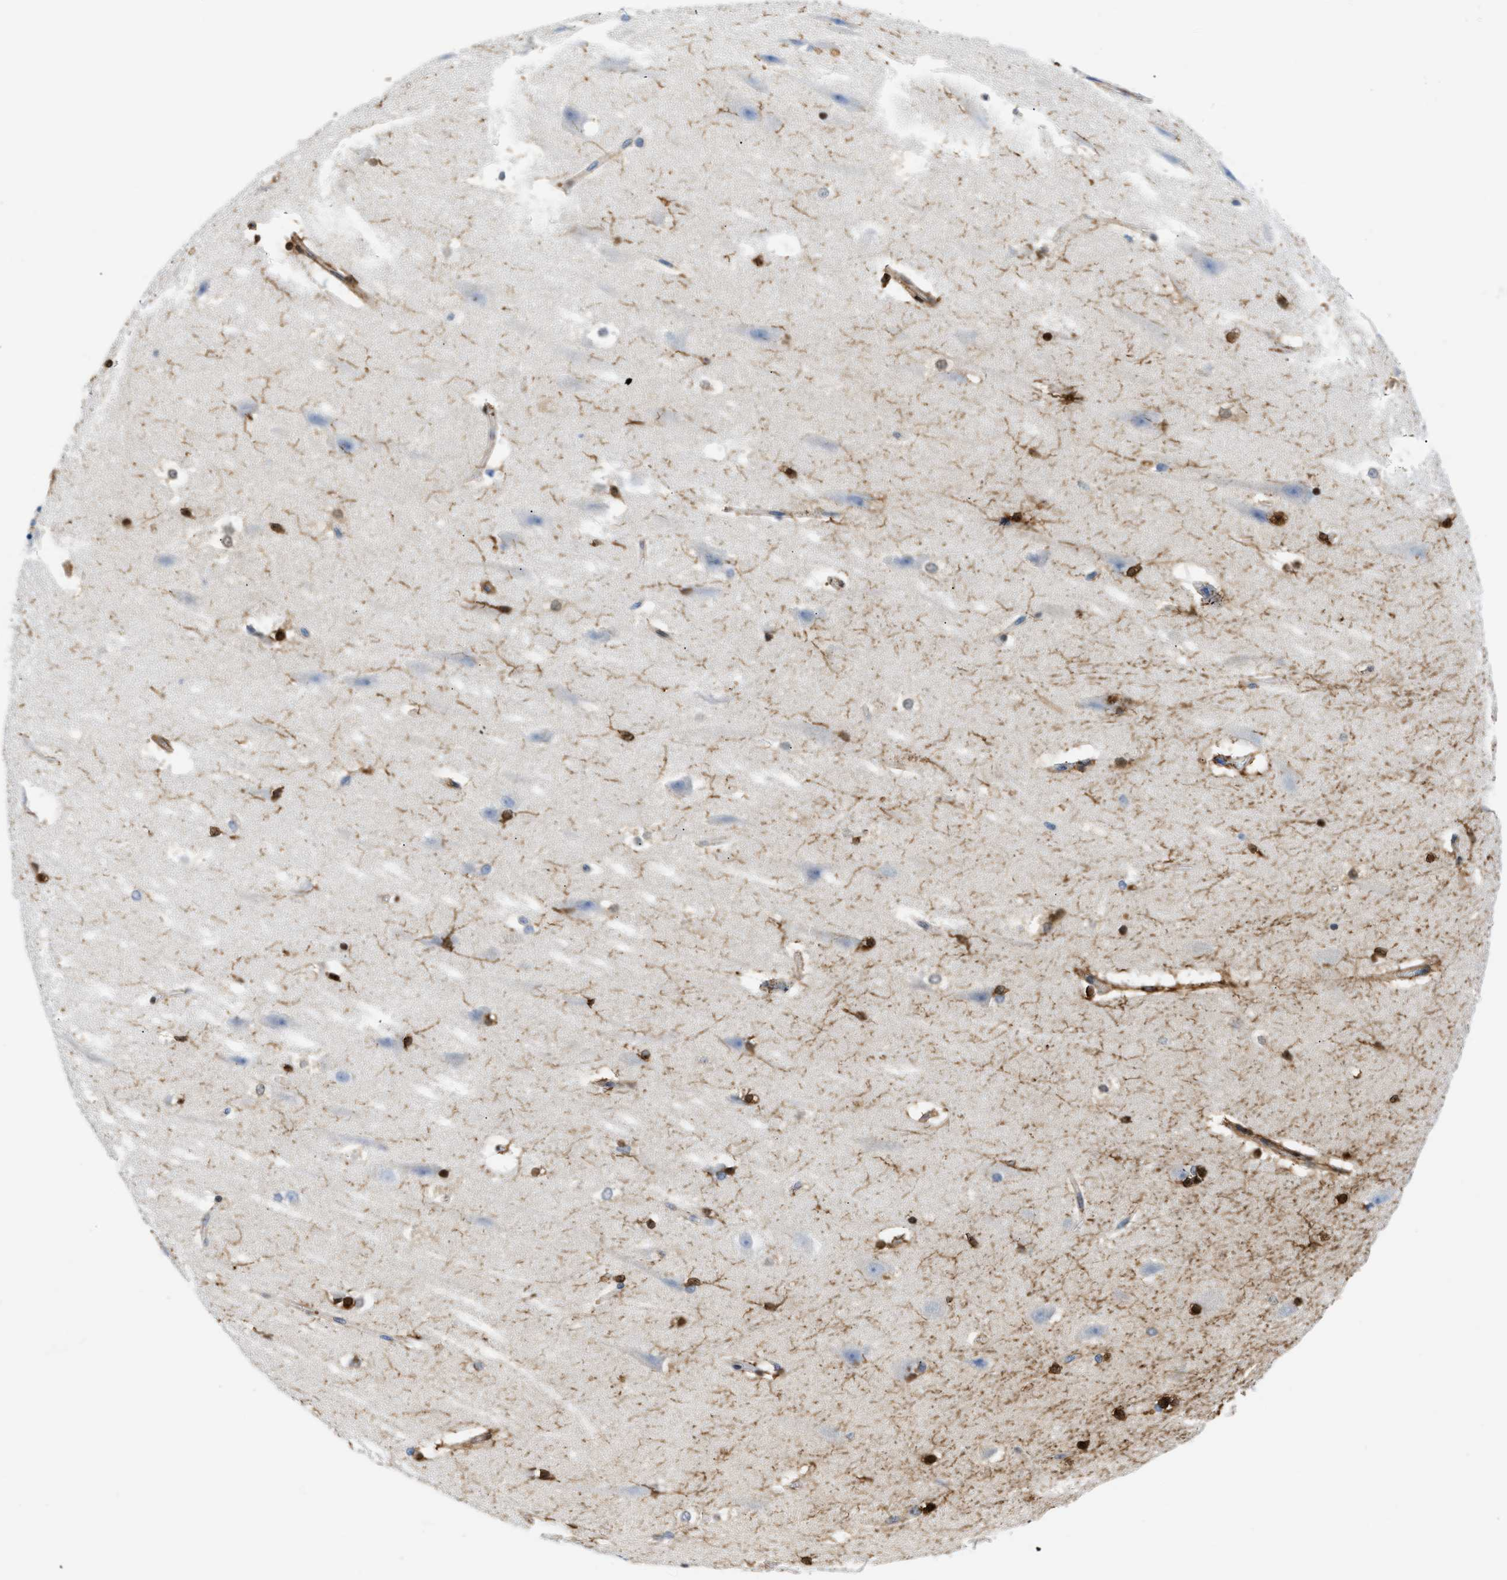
{"staining": {"intensity": "strong", "quantity": "25%-75%", "location": "nuclear"}, "tissue": "hippocampus", "cell_type": "Glial cells", "image_type": "normal", "snomed": [{"axis": "morphology", "description": "Normal tissue, NOS"}, {"axis": "topography", "description": "Hippocampus"}], "caption": "About 25%-75% of glial cells in unremarkable hippocampus display strong nuclear protein positivity as visualized by brown immunohistochemical staining.", "gene": "GSN", "patient": {"sex": "female", "age": 19}}